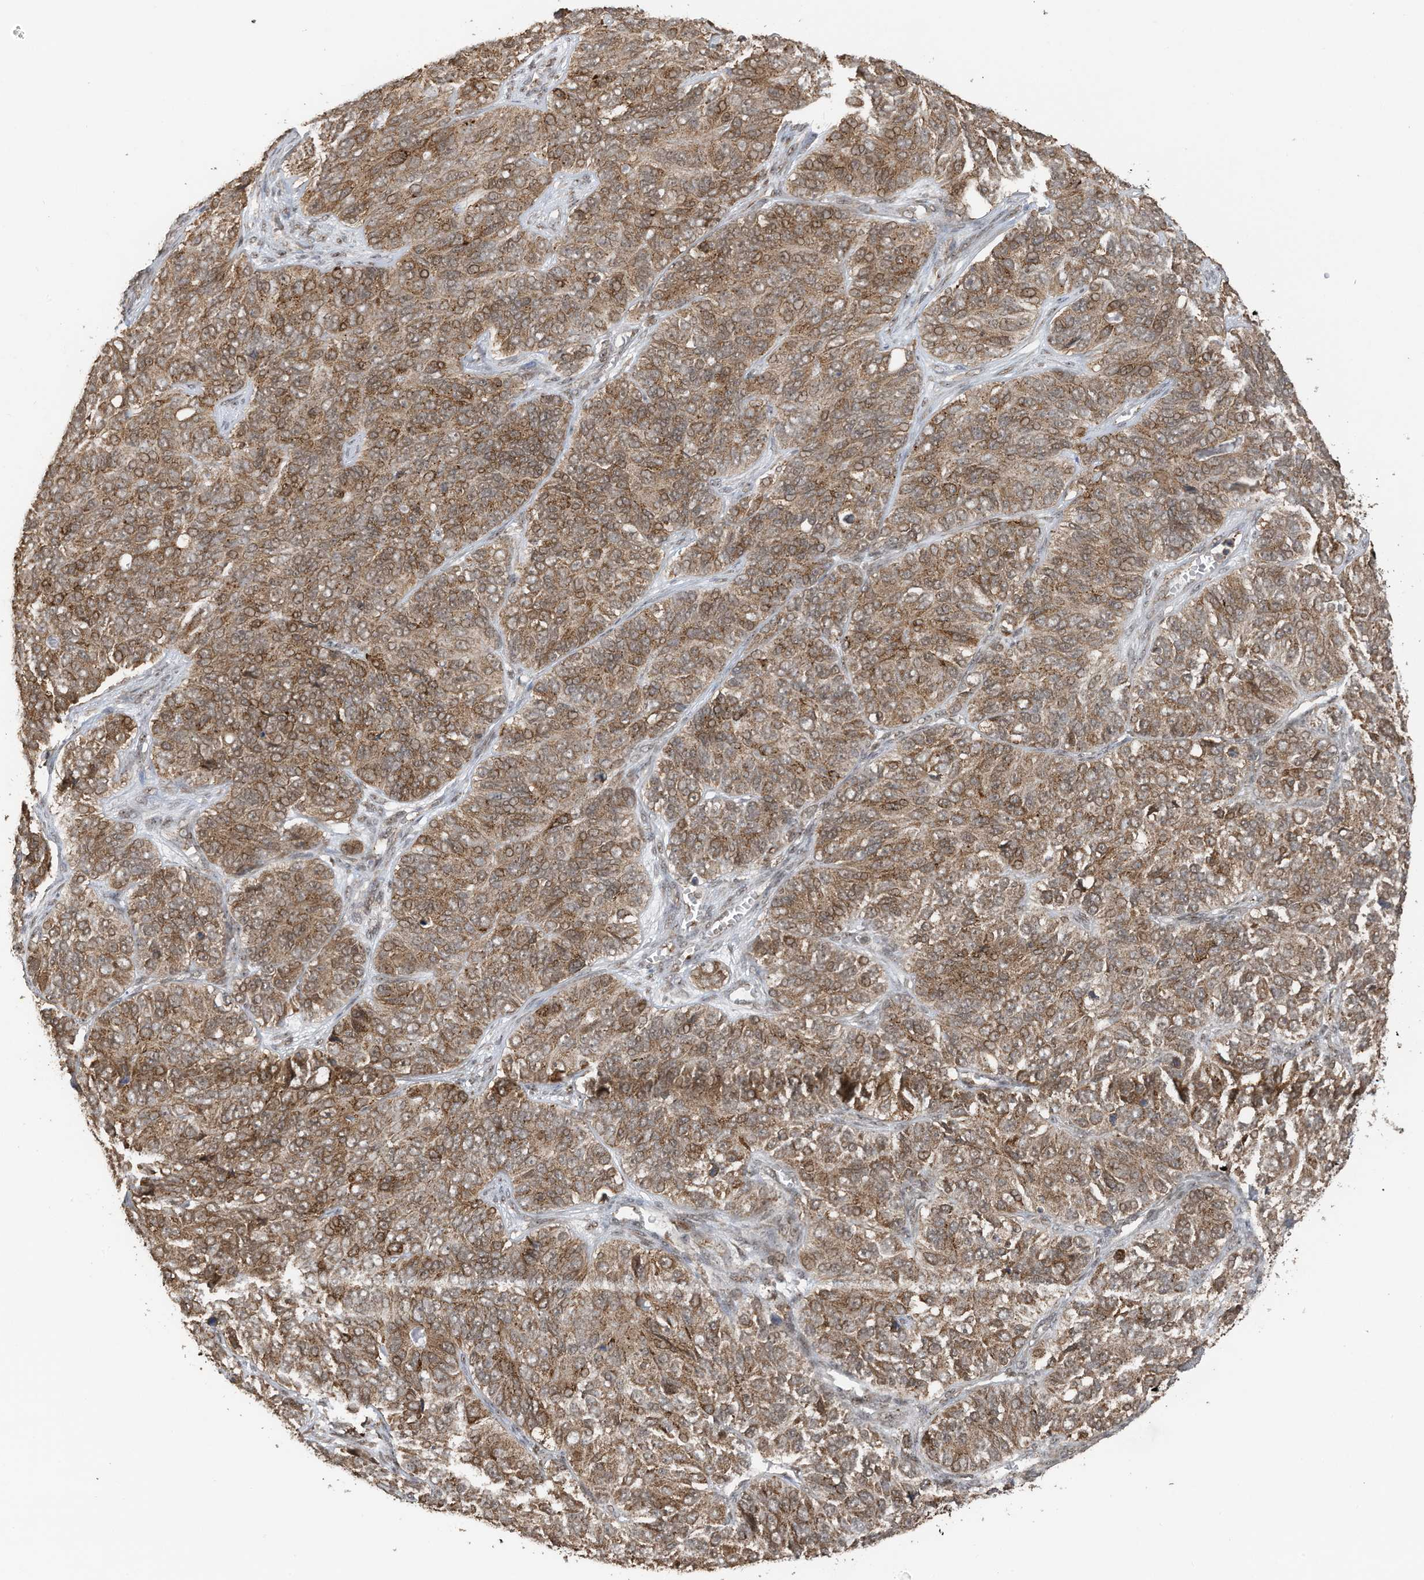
{"staining": {"intensity": "moderate", "quantity": ">75%", "location": "cytoplasmic/membranous,nuclear"}, "tissue": "ovarian cancer", "cell_type": "Tumor cells", "image_type": "cancer", "snomed": [{"axis": "morphology", "description": "Carcinoma, endometroid"}, {"axis": "topography", "description": "Ovary"}], "caption": "A micrograph of human ovarian cancer (endometroid carcinoma) stained for a protein displays moderate cytoplasmic/membranous and nuclear brown staining in tumor cells.", "gene": "ERLEC1", "patient": {"sex": "female", "age": 51}}